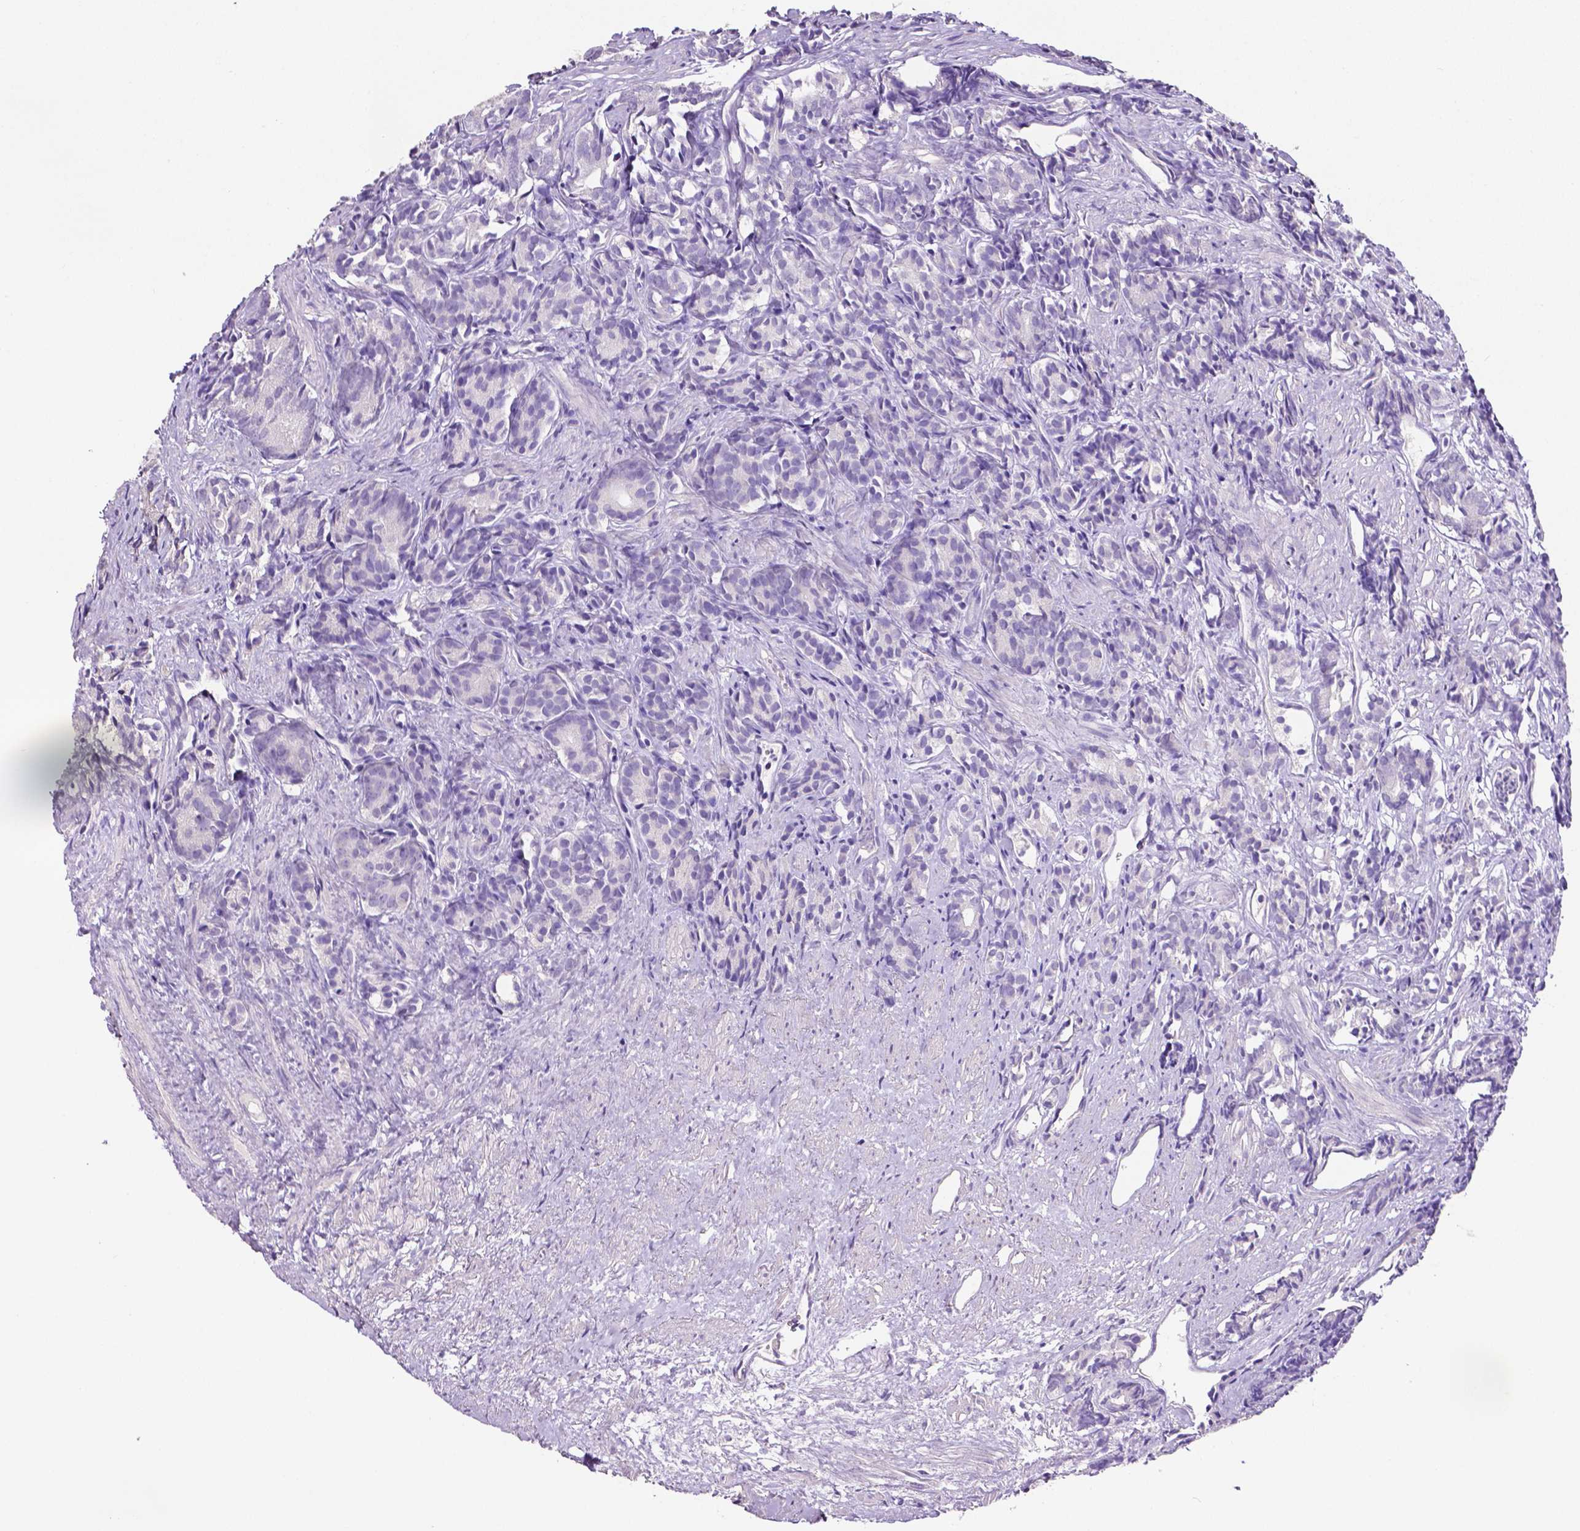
{"staining": {"intensity": "negative", "quantity": "none", "location": "none"}, "tissue": "prostate cancer", "cell_type": "Tumor cells", "image_type": "cancer", "snomed": [{"axis": "morphology", "description": "Adenocarcinoma, High grade"}, {"axis": "topography", "description": "Prostate"}], "caption": "IHC of prostate adenocarcinoma (high-grade) exhibits no staining in tumor cells.", "gene": "SLC22A2", "patient": {"sex": "male", "age": 84}}